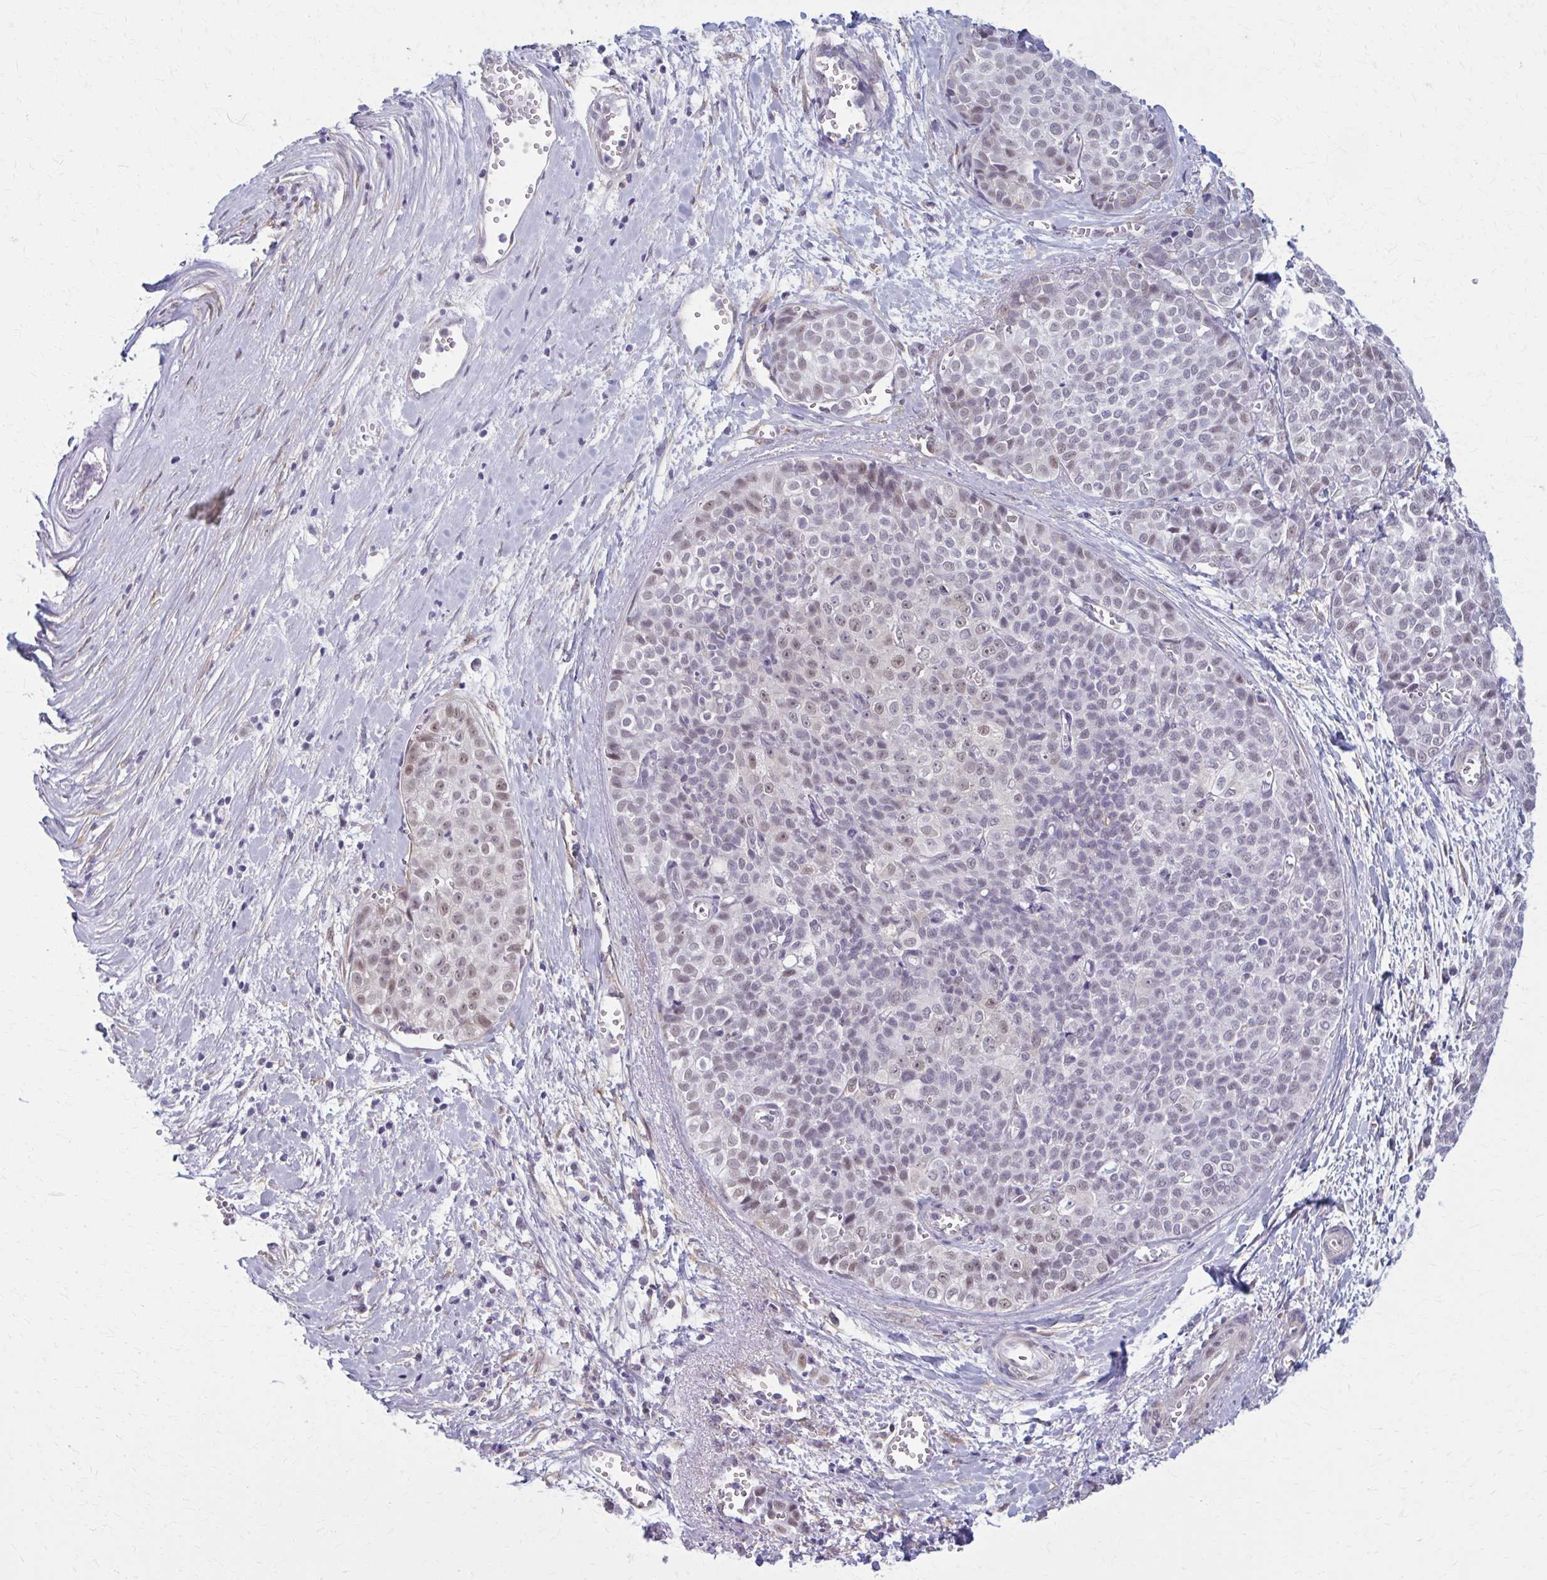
{"staining": {"intensity": "weak", "quantity": "<25%", "location": "nuclear"}, "tissue": "liver cancer", "cell_type": "Tumor cells", "image_type": "cancer", "snomed": [{"axis": "morphology", "description": "Cholangiocarcinoma"}, {"axis": "topography", "description": "Liver"}], "caption": "DAB immunohistochemical staining of human cholangiocarcinoma (liver) shows no significant expression in tumor cells. (Stains: DAB immunohistochemistry with hematoxylin counter stain, Microscopy: brightfield microscopy at high magnification).", "gene": "NUMBL", "patient": {"sex": "female", "age": 77}}